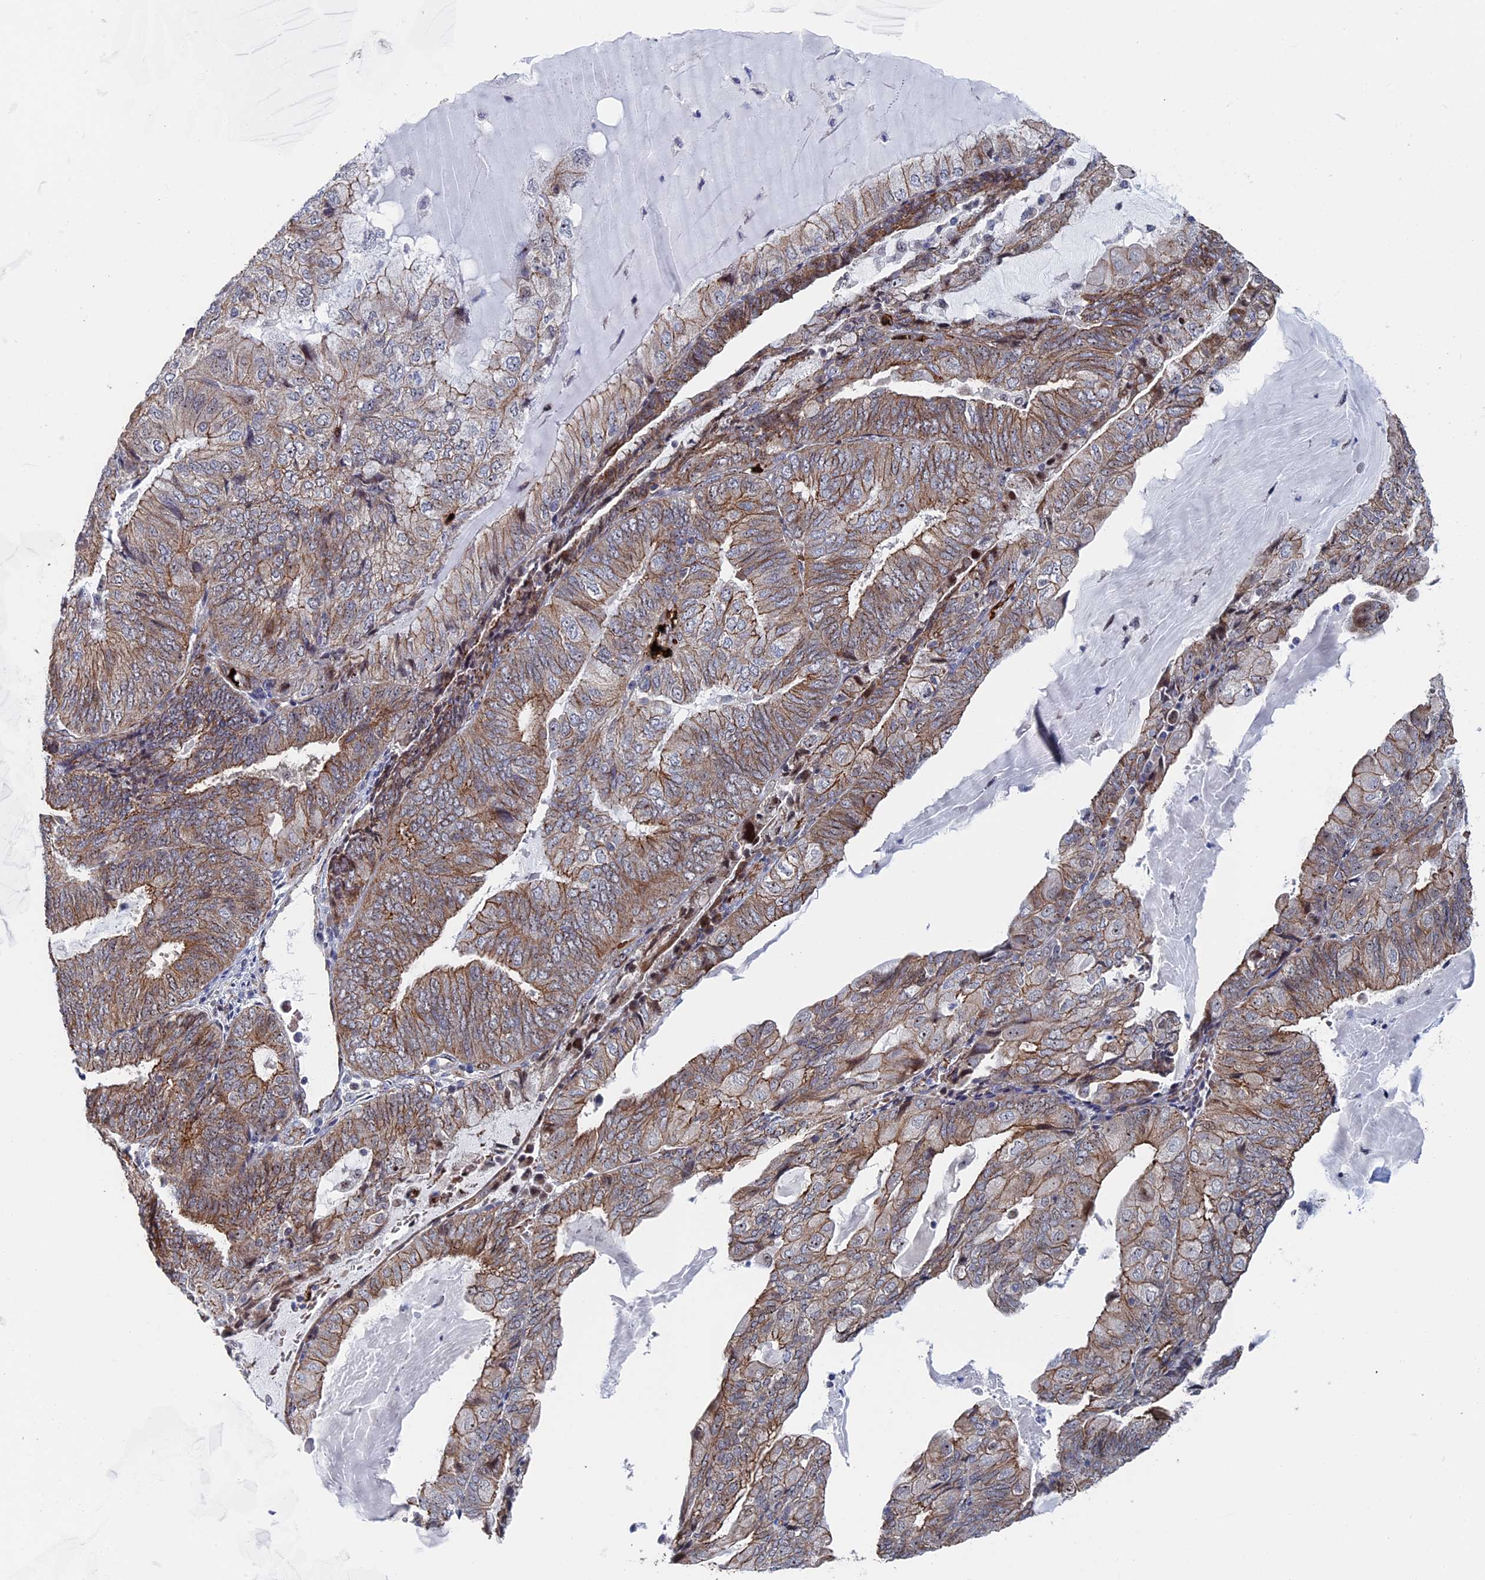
{"staining": {"intensity": "moderate", "quantity": ">75%", "location": "cytoplasmic/membranous"}, "tissue": "endometrial cancer", "cell_type": "Tumor cells", "image_type": "cancer", "snomed": [{"axis": "morphology", "description": "Adenocarcinoma, NOS"}, {"axis": "topography", "description": "Endometrium"}], "caption": "Tumor cells demonstrate medium levels of moderate cytoplasmic/membranous positivity in approximately >75% of cells in human endometrial cancer (adenocarcinoma).", "gene": "EXOSC9", "patient": {"sex": "female", "age": 81}}